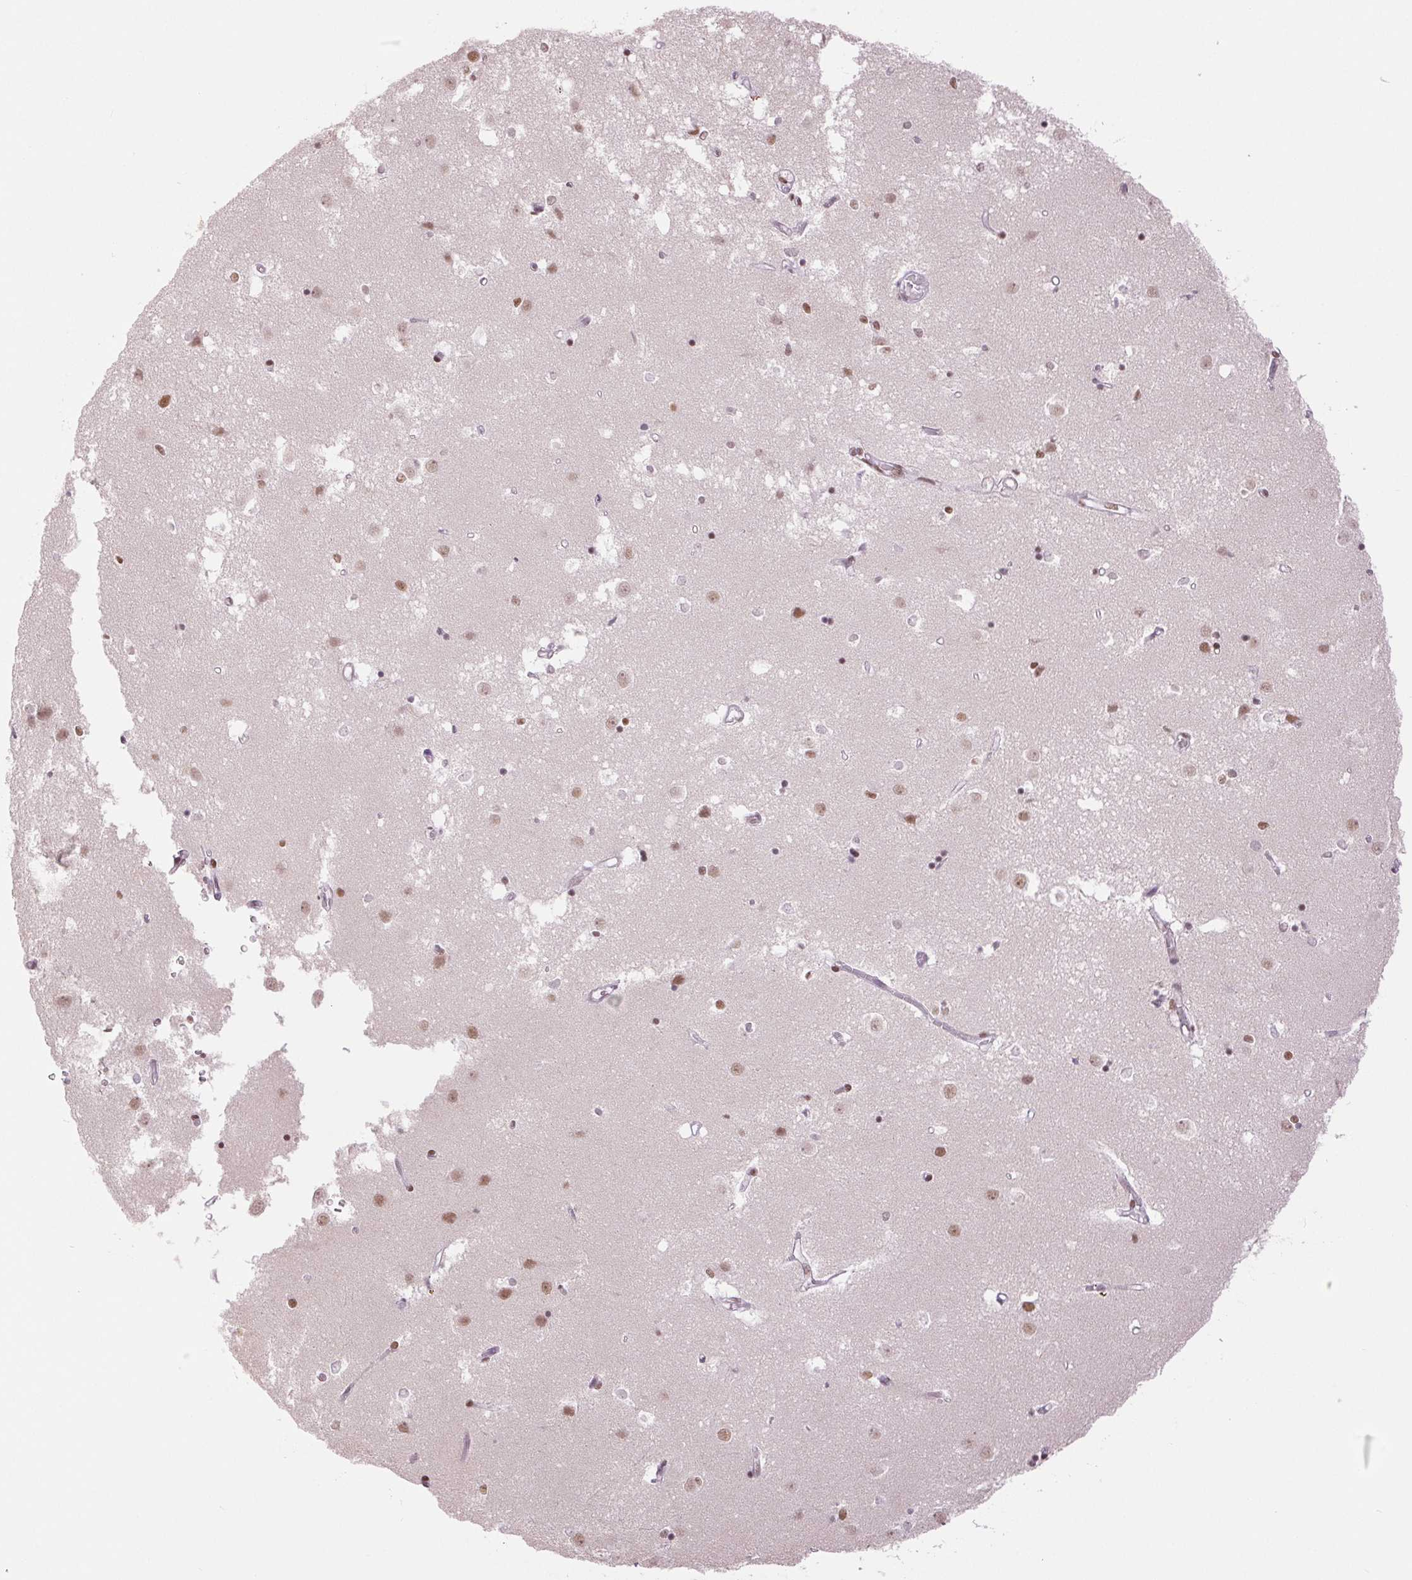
{"staining": {"intensity": "moderate", "quantity": "<25%", "location": "nuclear"}, "tissue": "caudate", "cell_type": "Glial cells", "image_type": "normal", "snomed": [{"axis": "morphology", "description": "Normal tissue, NOS"}, {"axis": "topography", "description": "Lateral ventricle wall"}], "caption": "Immunohistochemistry histopathology image of unremarkable human caudate stained for a protein (brown), which displays low levels of moderate nuclear positivity in approximately <25% of glial cells.", "gene": "ZFR2", "patient": {"sex": "male", "age": 54}}